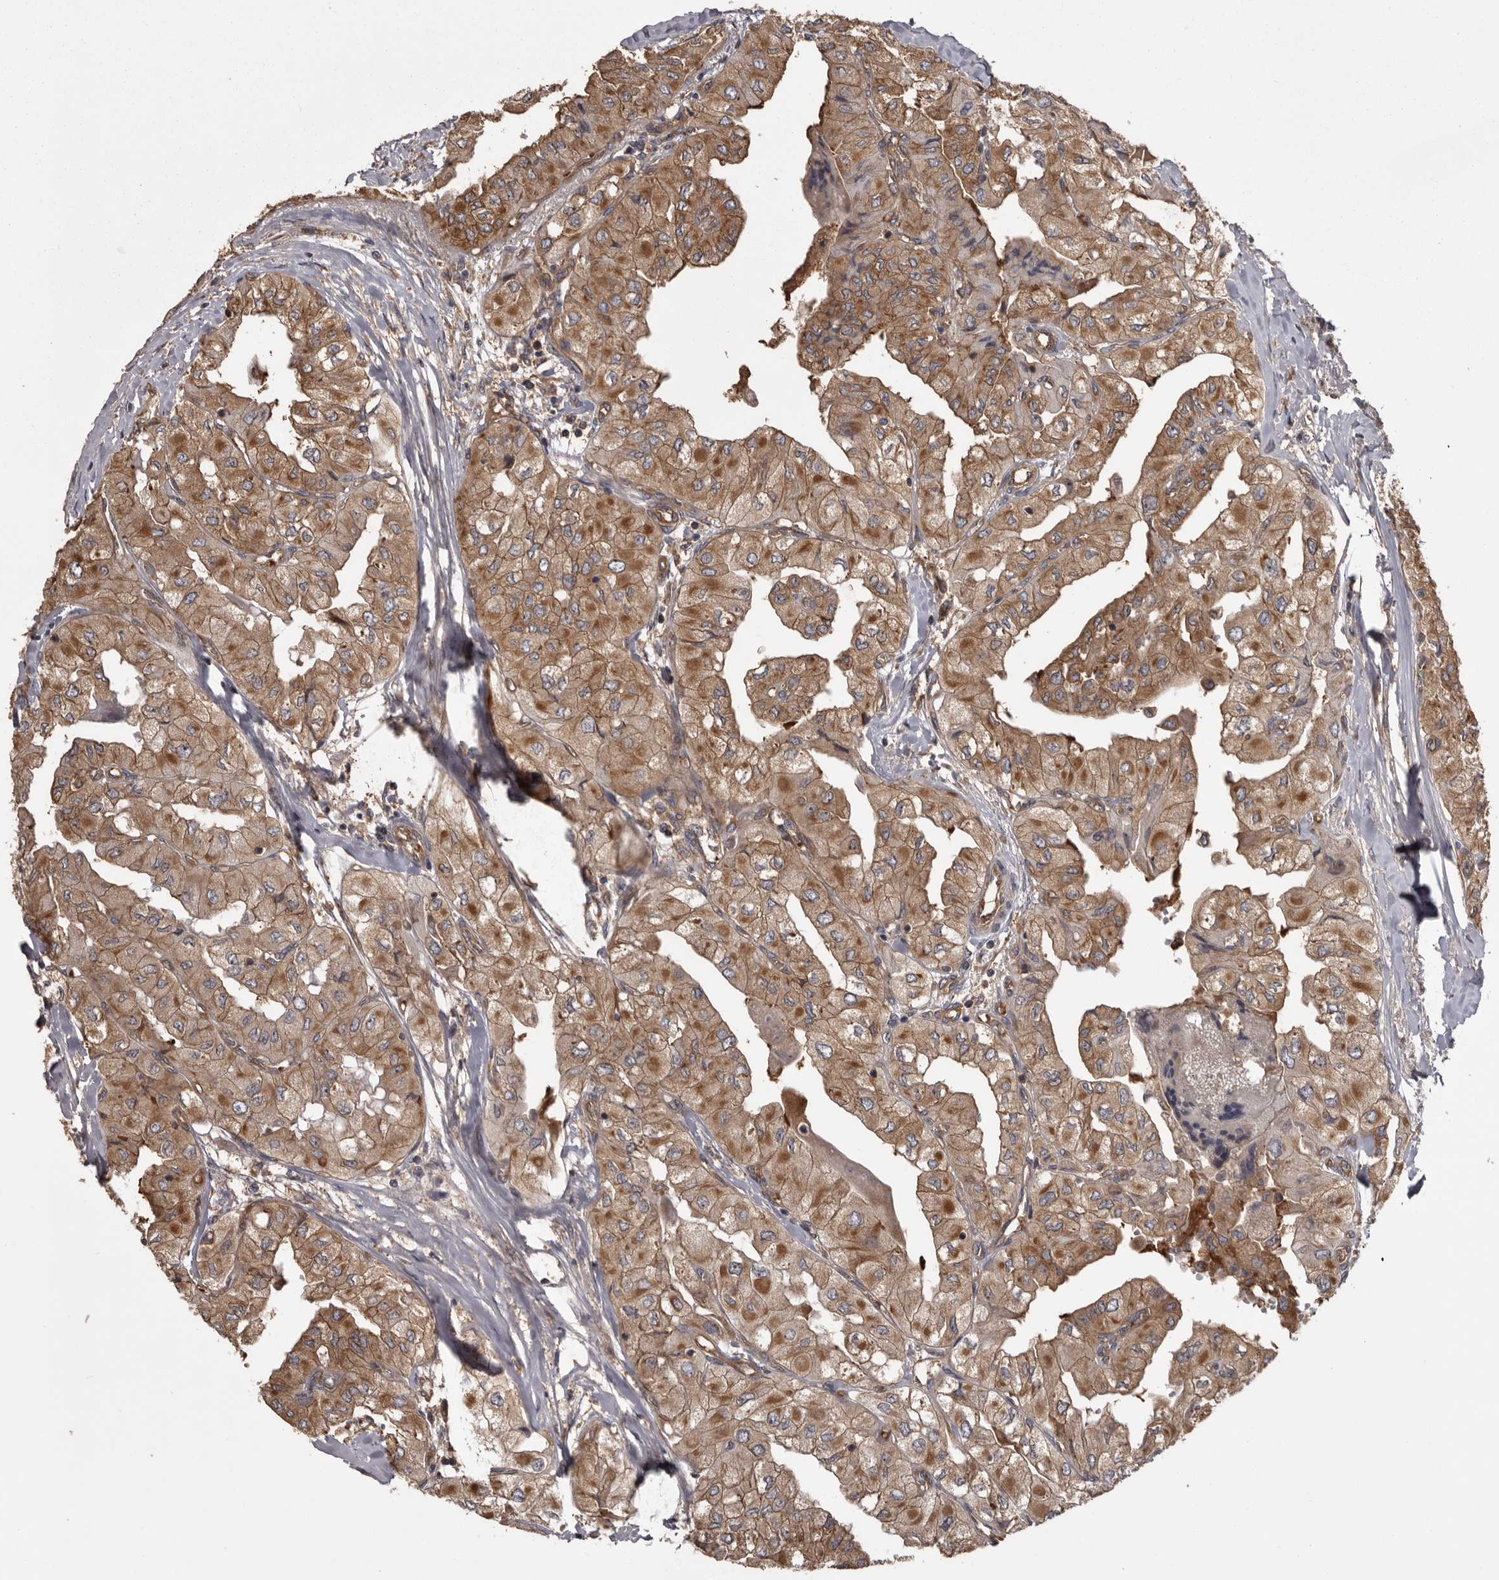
{"staining": {"intensity": "moderate", "quantity": ">75%", "location": "cytoplasmic/membranous"}, "tissue": "thyroid cancer", "cell_type": "Tumor cells", "image_type": "cancer", "snomed": [{"axis": "morphology", "description": "Papillary adenocarcinoma, NOS"}, {"axis": "topography", "description": "Thyroid gland"}], "caption": "Protein staining by immunohistochemistry exhibits moderate cytoplasmic/membranous staining in approximately >75% of tumor cells in thyroid cancer (papillary adenocarcinoma).", "gene": "DARS1", "patient": {"sex": "female", "age": 59}}